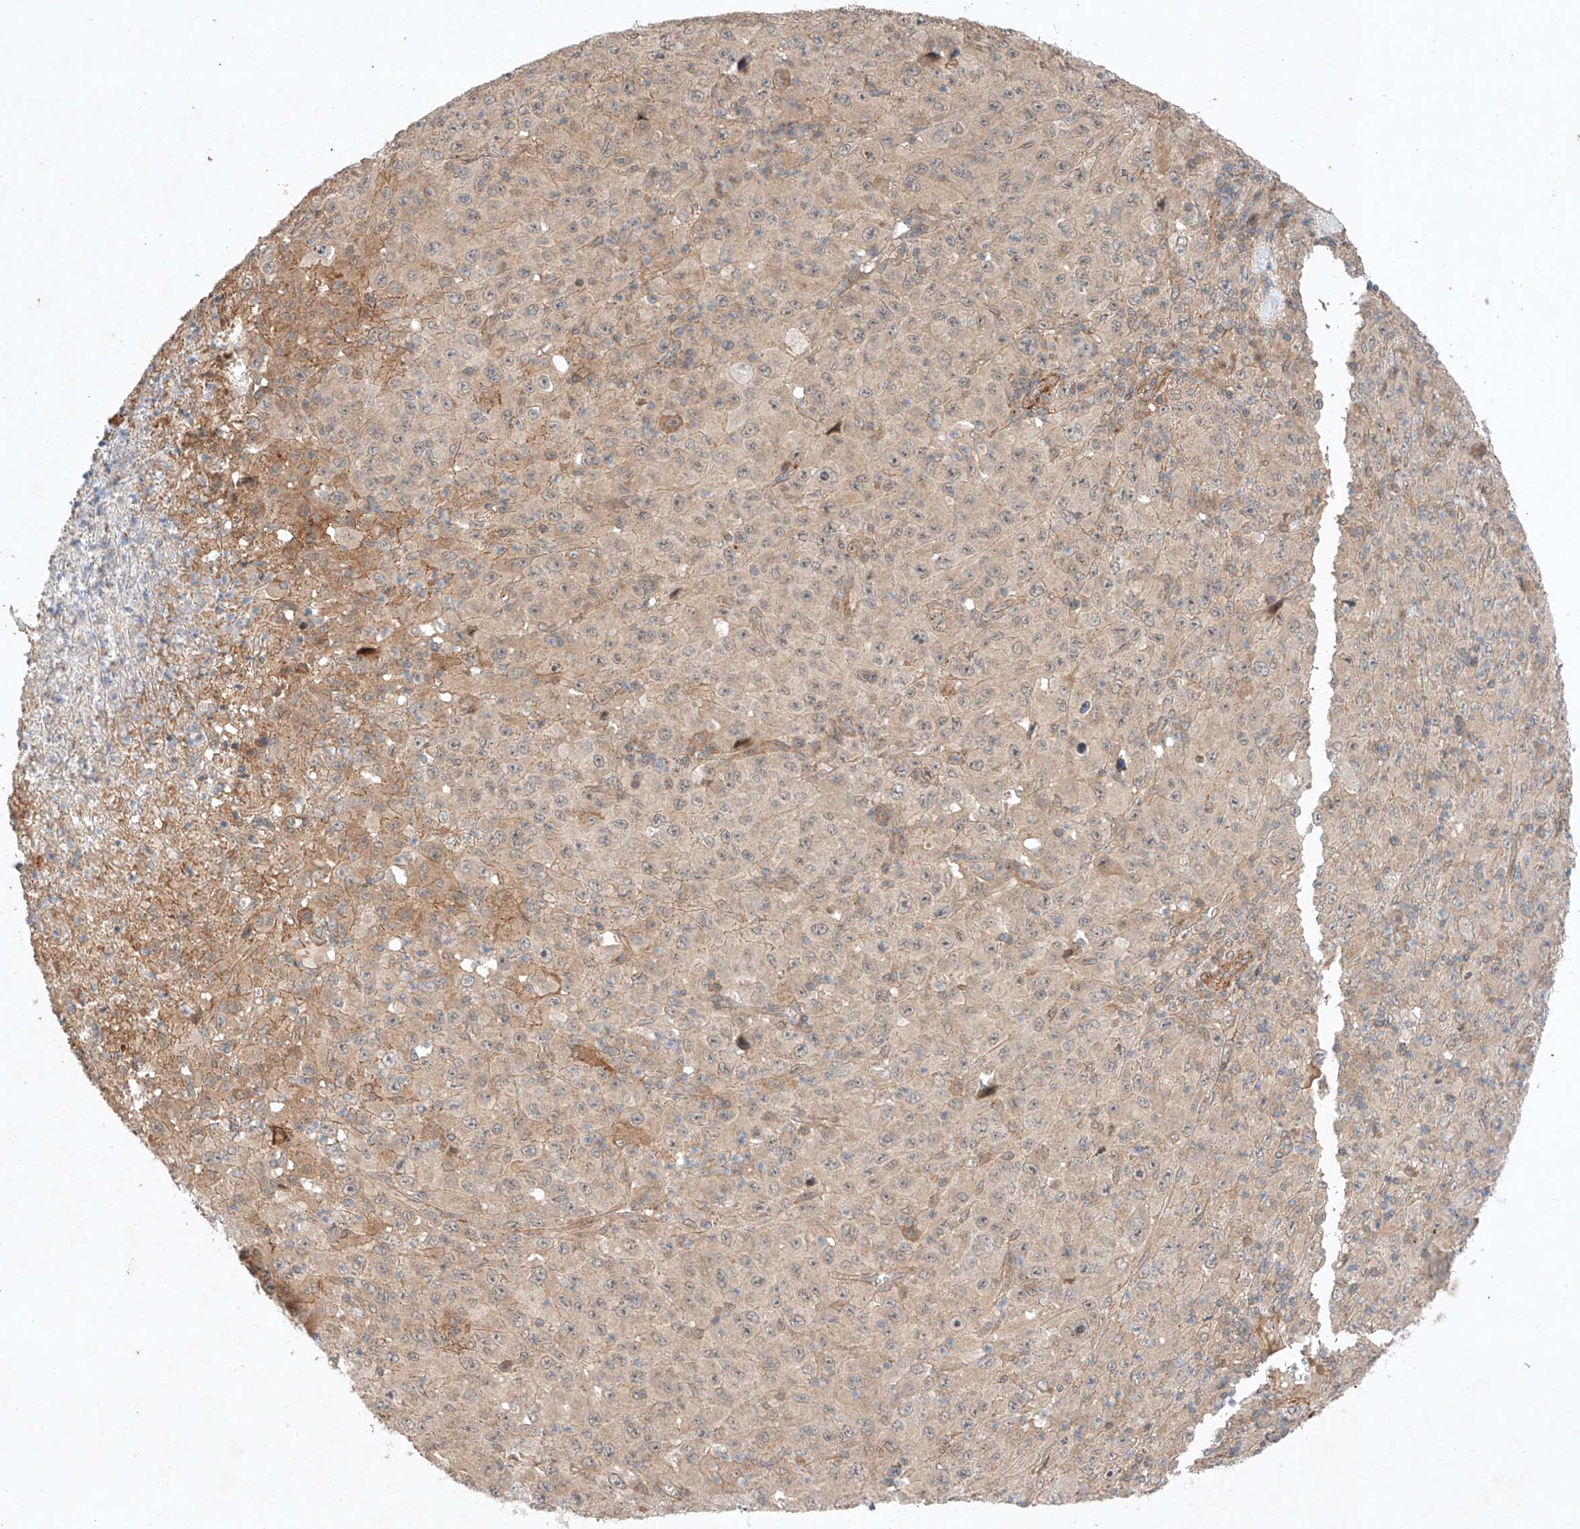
{"staining": {"intensity": "negative", "quantity": "none", "location": "none"}, "tissue": "melanoma", "cell_type": "Tumor cells", "image_type": "cancer", "snomed": [{"axis": "morphology", "description": "Malignant melanoma, Metastatic site"}, {"axis": "topography", "description": "Skin"}], "caption": "Malignant melanoma (metastatic site) stained for a protein using immunohistochemistry demonstrates no positivity tumor cells.", "gene": "ARHGAP33", "patient": {"sex": "female", "age": 56}}